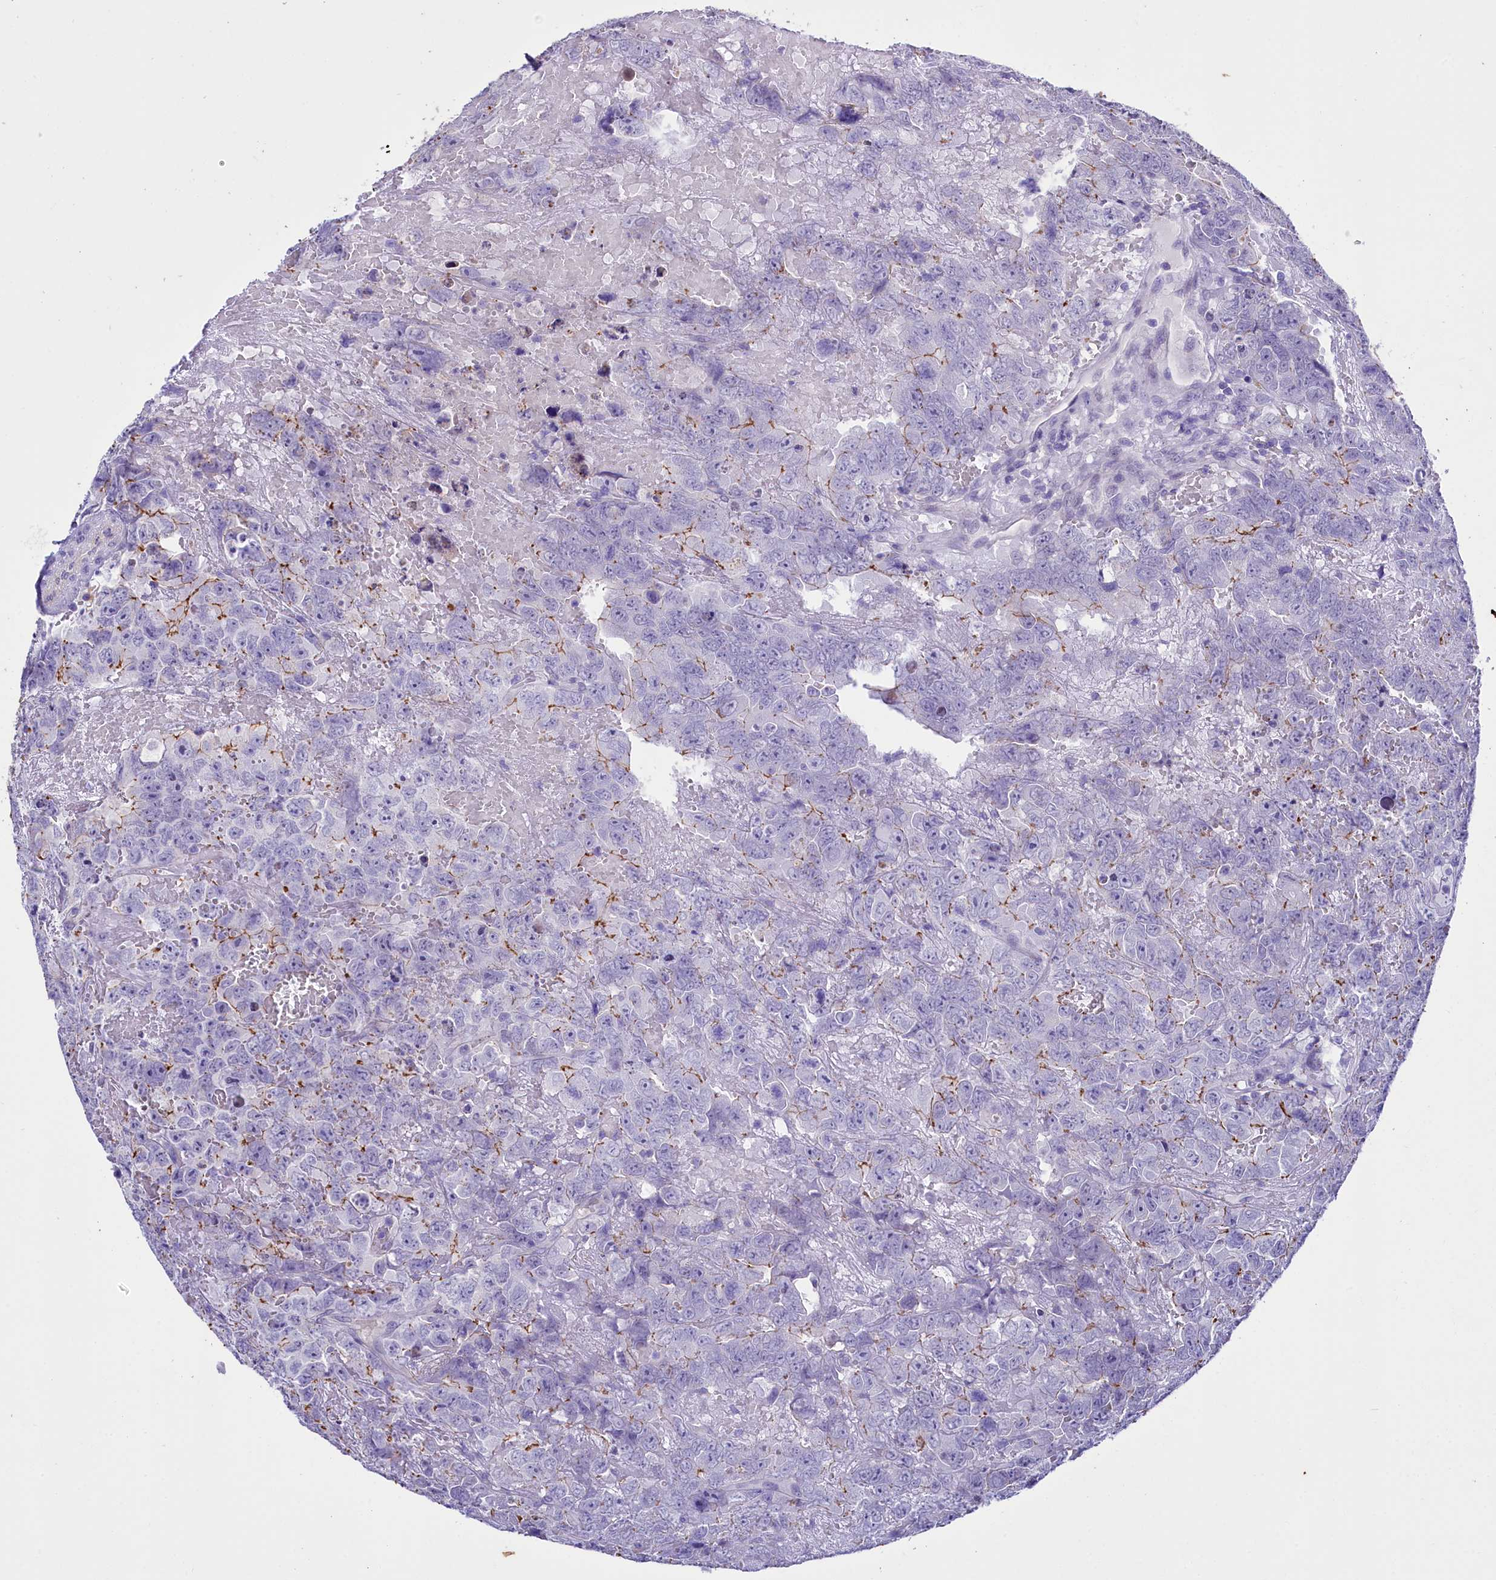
{"staining": {"intensity": "moderate", "quantity": "<25%", "location": "cytoplasmic/membranous"}, "tissue": "testis cancer", "cell_type": "Tumor cells", "image_type": "cancer", "snomed": [{"axis": "morphology", "description": "Carcinoma, Embryonal, NOS"}, {"axis": "topography", "description": "Testis"}], "caption": "Testis embryonal carcinoma was stained to show a protein in brown. There is low levels of moderate cytoplasmic/membranous staining in about <25% of tumor cells.", "gene": "FAAP20", "patient": {"sex": "male", "age": 45}}